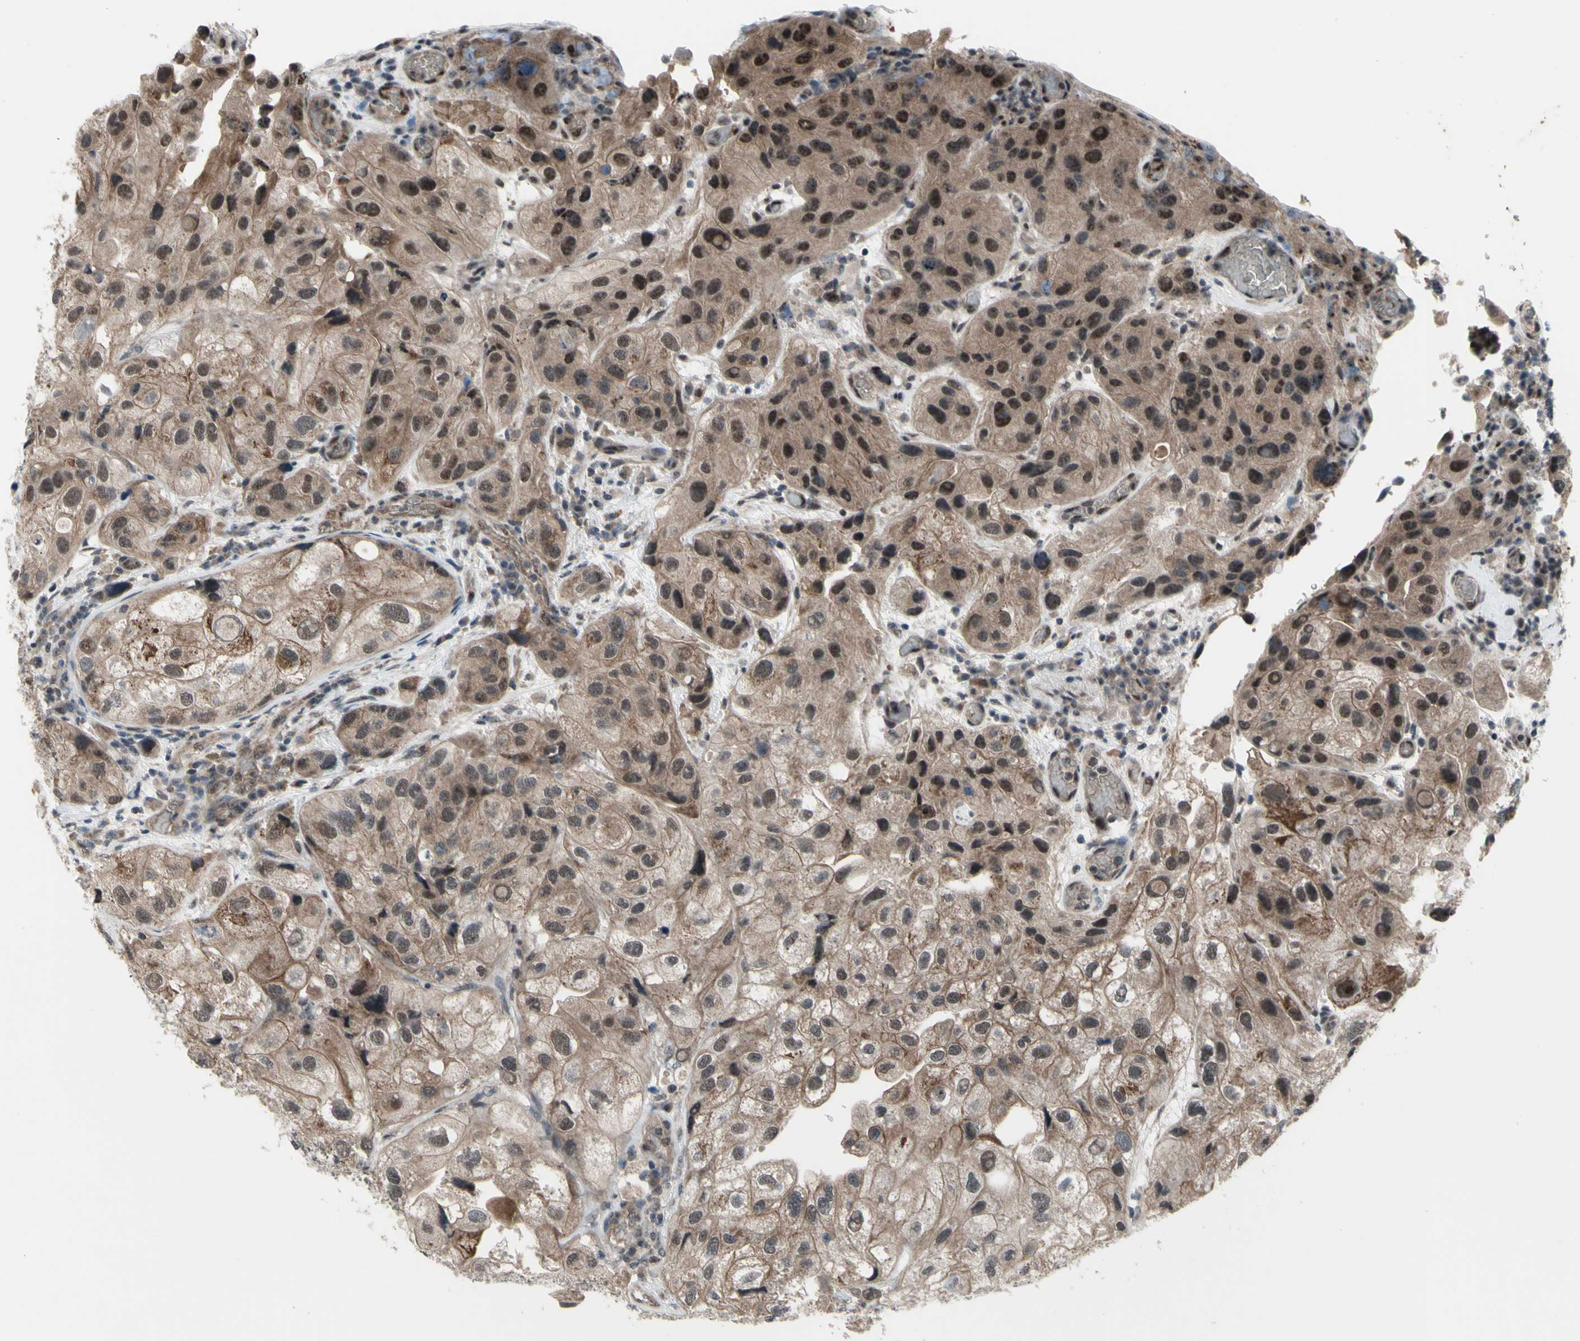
{"staining": {"intensity": "moderate", "quantity": ">75%", "location": "cytoplasmic/membranous,nuclear"}, "tissue": "urothelial cancer", "cell_type": "Tumor cells", "image_type": "cancer", "snomed": [{"axis": "morphology", "description": "Urothelial carcinoma, High grade"}, {"axis": "topography", "description": "Urinary bladder"}], "caption": "Immunohistochemical staining of human urothelial carcinoma (high-grade) demonstrates medium levels of moderate cytoplasmic/membranous and nuclear staining in about >75% of tumor cells. (DAB IHC with brightfield microscopy, high magnification).", "gene": "TRDMT1", "patient": {"sex": "female", "age": 64}}